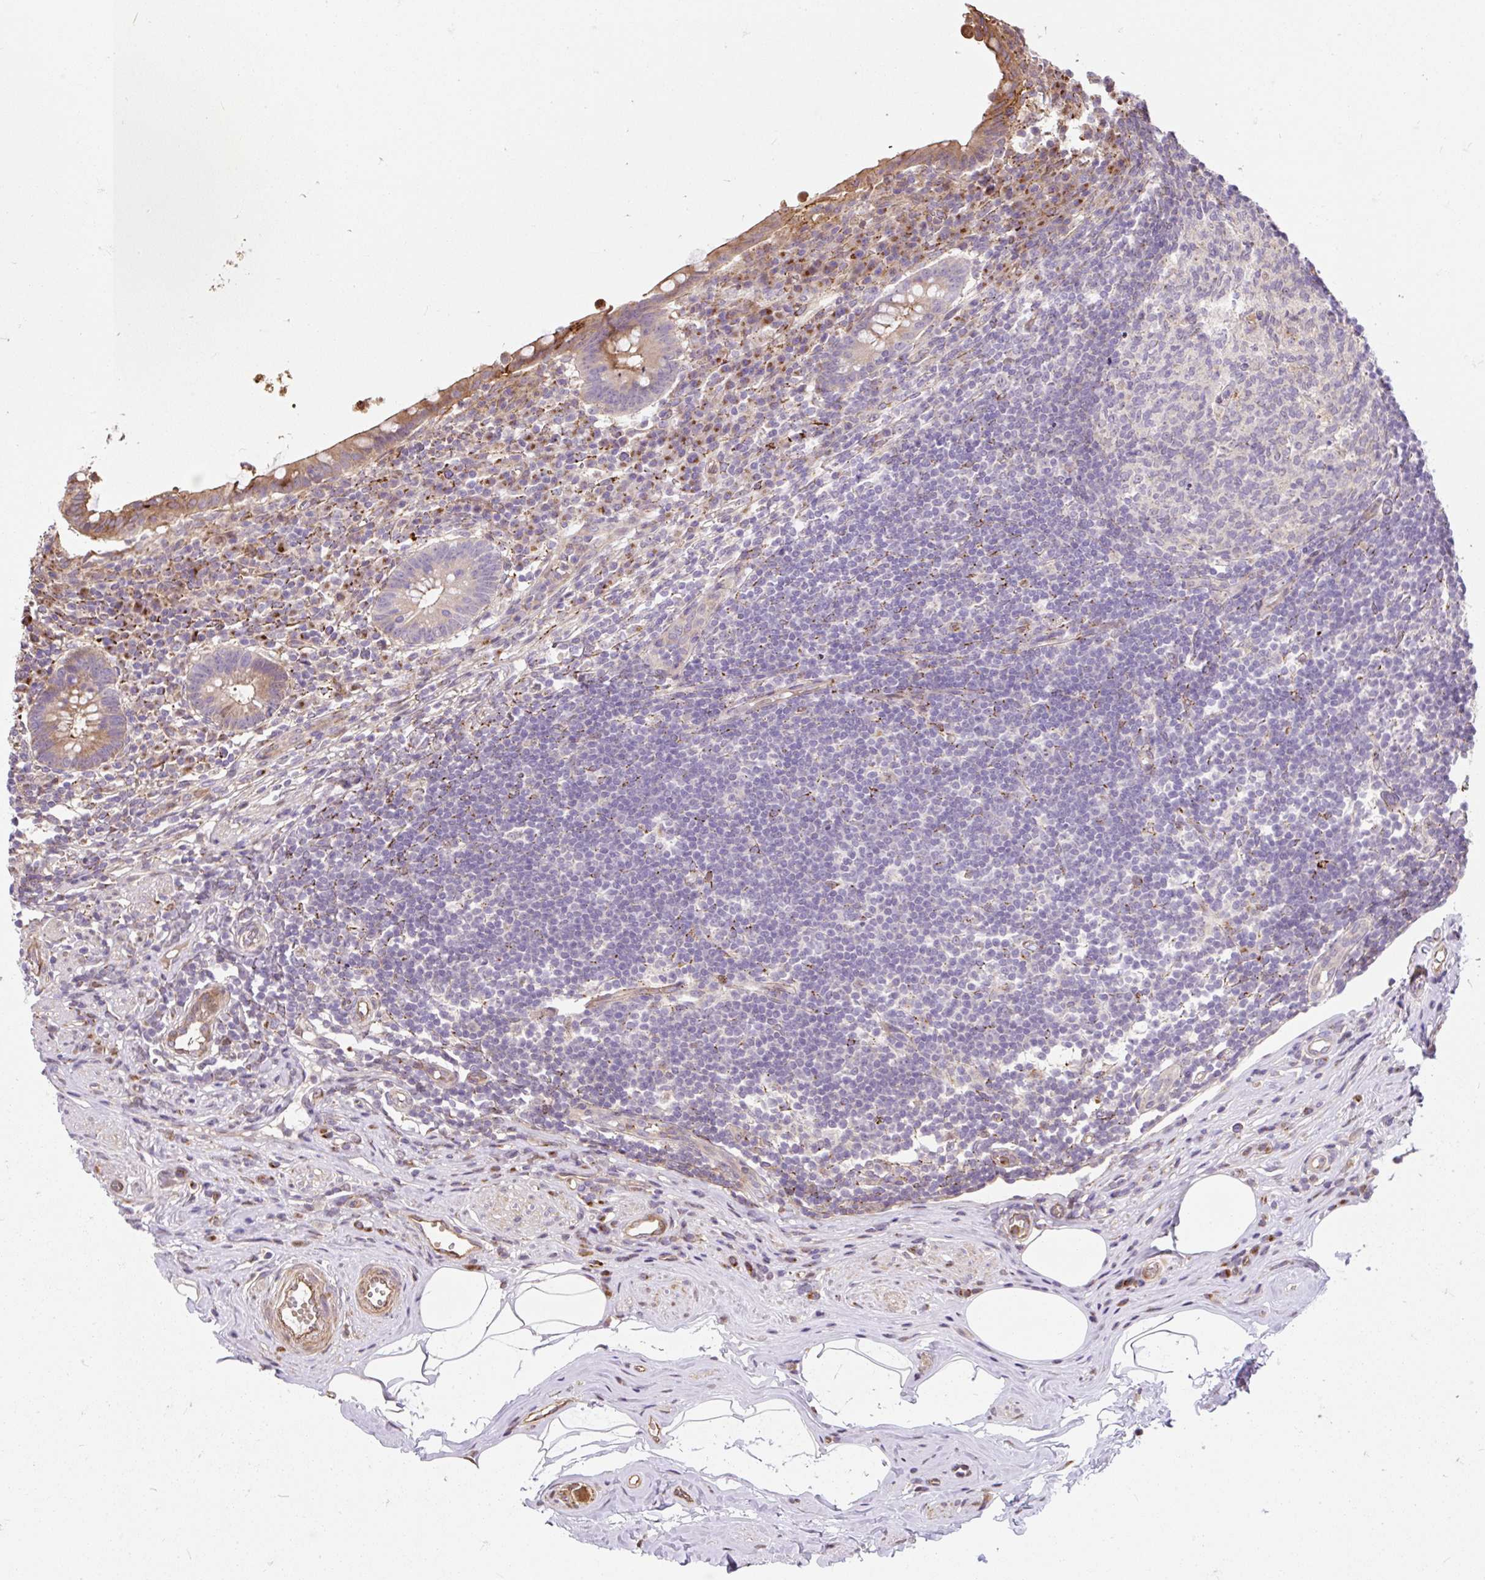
{"staining": {"intensity": "moderate", "quantity": ">75%", "location": "cytoplasmic/membranous"}, "tissue": "appendix", "cell_type": "Glandular cells", "image_type": "normal", "snomed": [{"axis": "morphology", "description": "Normal tissue, NOS"}, {"axis": "topography", "description": "Appendix"}], "caption": "Immunohistochemistry (DAB (3,3'-diaminobenzidine)) staining of normal human appendix demonstrates moderate cytoplasmic/membranous protein expression in about >75% of glandular cells. The staining was performed using DAB (3,3'-diaminobenzidine), with brown indicating positive protein expression. Nuclei are stained blue with hematoxylin.", "gene": "PUS7L", "patient": {"sex": "female", "age": 56}}